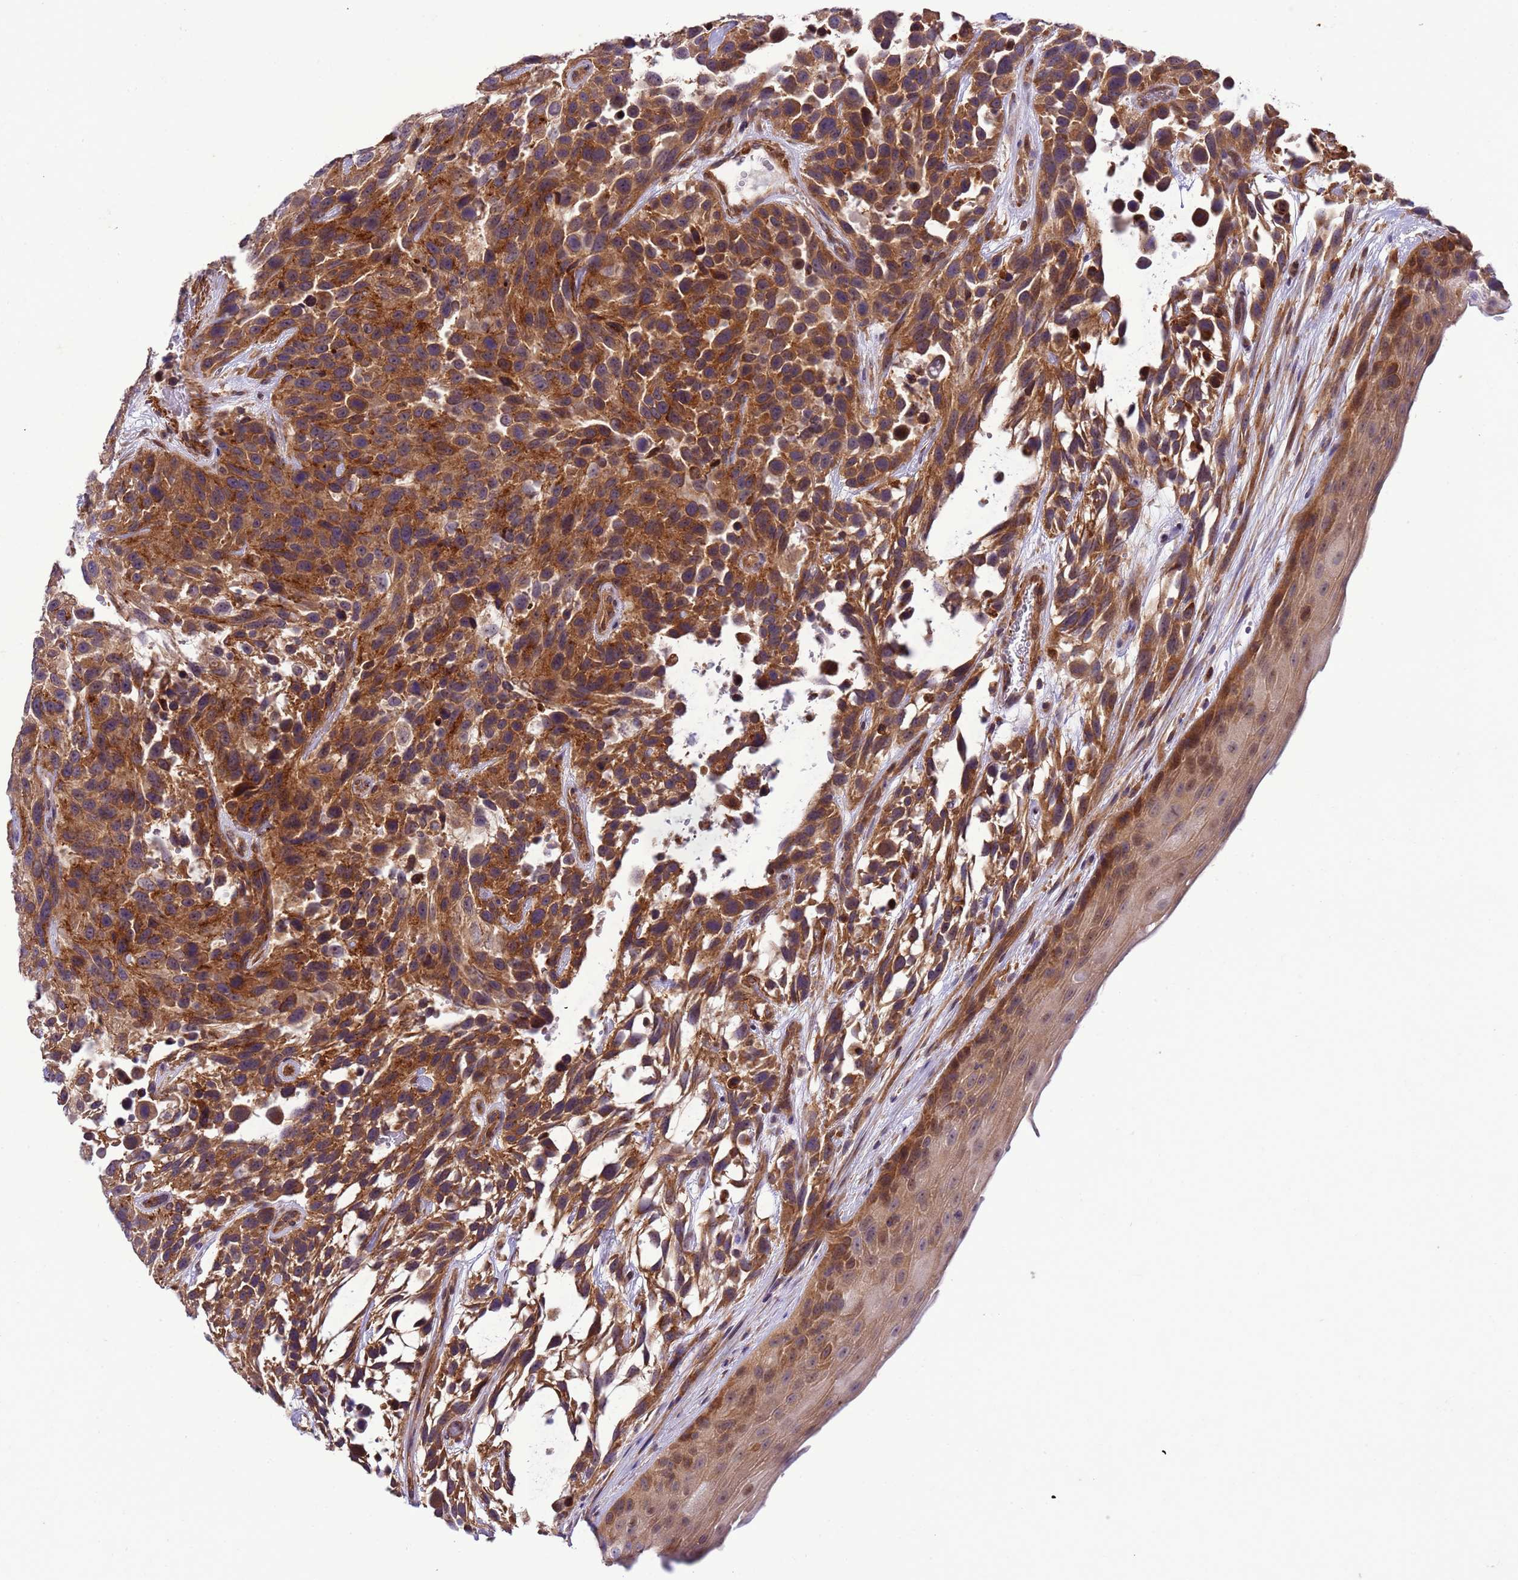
{"staining": {"intensity": "moderate", "quantity": ">75%", "location": "cytoplasmic/membranous"}, "tissue": "urothelial cancer", "cell_type": "Tumor cells", "image_type": "cancer", "snomed": [{"axis": "morphology", "description": "Urothelial carcinoma, High grade"}, {"axis": "topography", "description": "Urinary bladder"}], "caption": "The histopathology image shows staining of urothelial cancer, revealing moderate cytoplasmic/membranous protein positivity (brown color) within tumor cells.", "gene": "GEN1", "patient": {"sex": "female", "age": 70}}